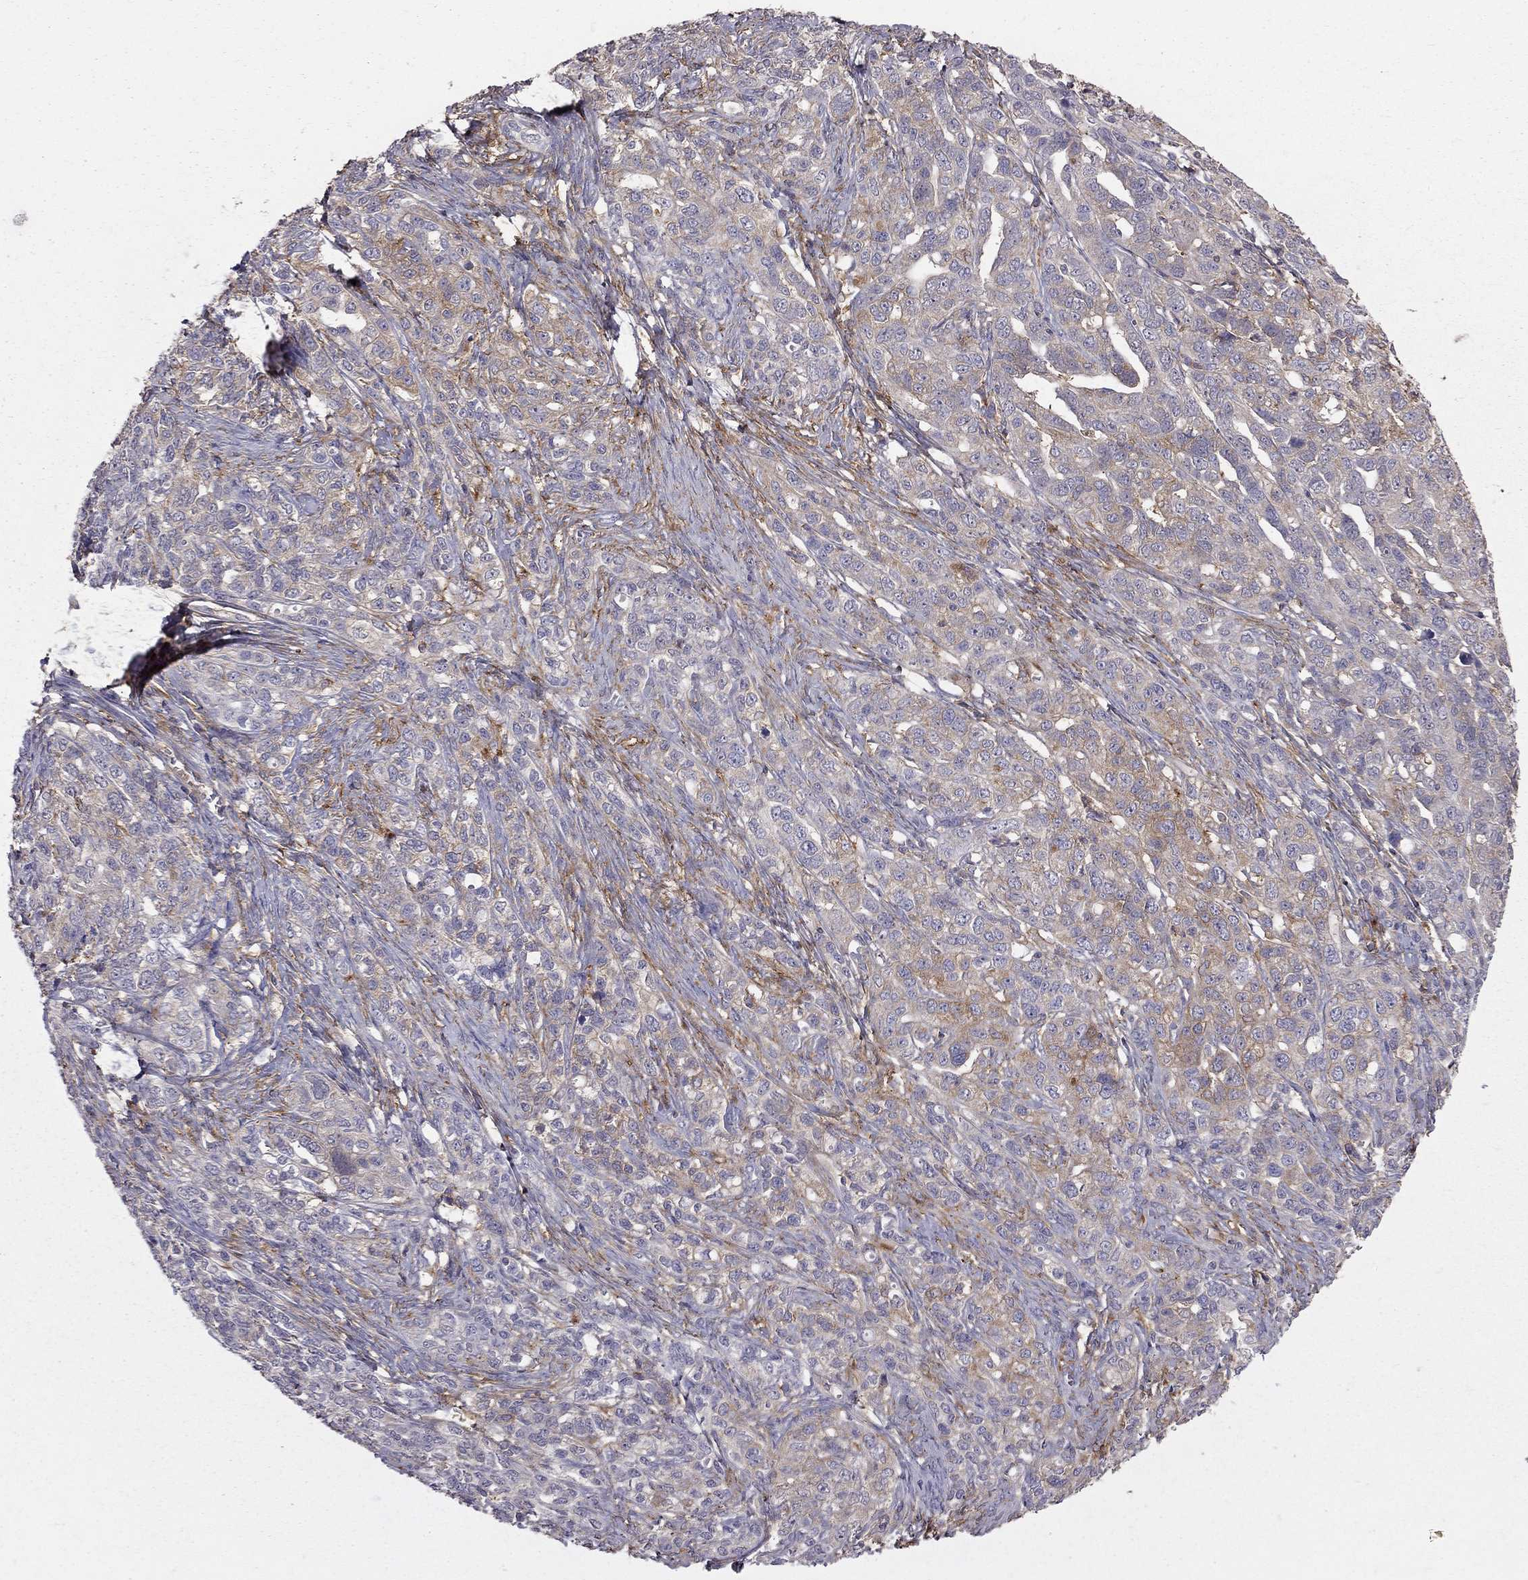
{"staining": {"intensity": "moderate", "quantity": "25%-75%", "location": "cytoplasmic/membranous"}, "tissue": "ovarian cancer", "cell_type": "Tumor cells", "image_type": "cancer", "snomed": [{"axis": "morphology", "description": "Cystadenocarcinoma, serous, NOS"}, {"axis": "topography", "description": "Ovary"}], "caption": "A brown stain highlights moderate cytoplasmic/membranous expression of a protein in human ovarian serous cystadenocarcinoma tumor cells.", "gene": "EIF4E3", "patient": {"sex": "female", "age": 71}}